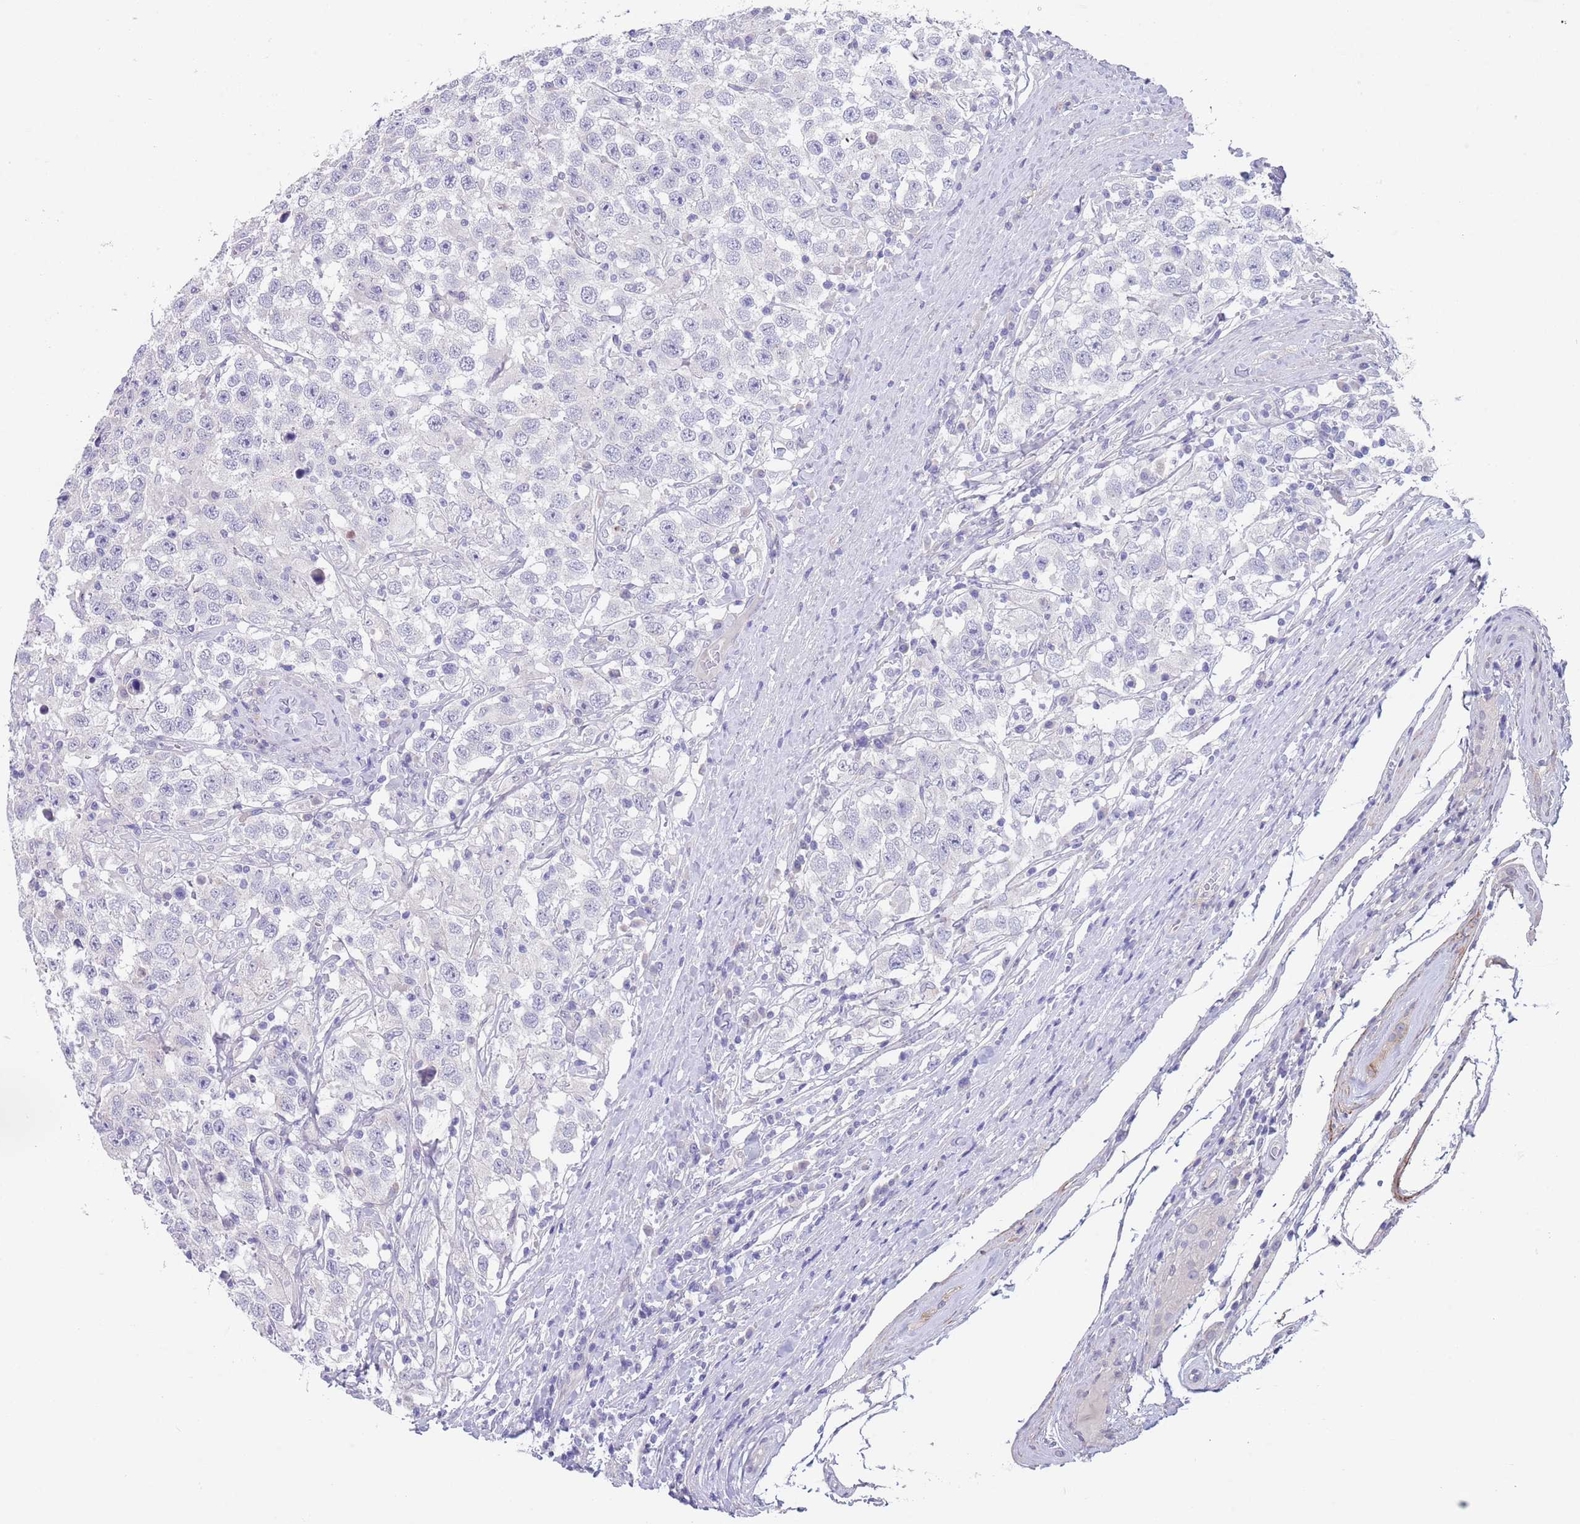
{"staining": {"intensity": "negative", "quantity": "none", "location": "none"}, "tissue": "testis cancer", "cell_type": "Tumor cells", "image_type": "cancer", "snomed": [{"axis": "morphology", "description": "Seminoma, NOS"}, {"axis": "topography", "description": "Testis"}], "caption": "Immunohistochemistry (IHC) photomicrograph of human seminoma (testis) stained for a protein (brown), which reveals no expression in tumor cells.", "gene": "RNF169", "patient": {"sex": "male", "age": 41}}